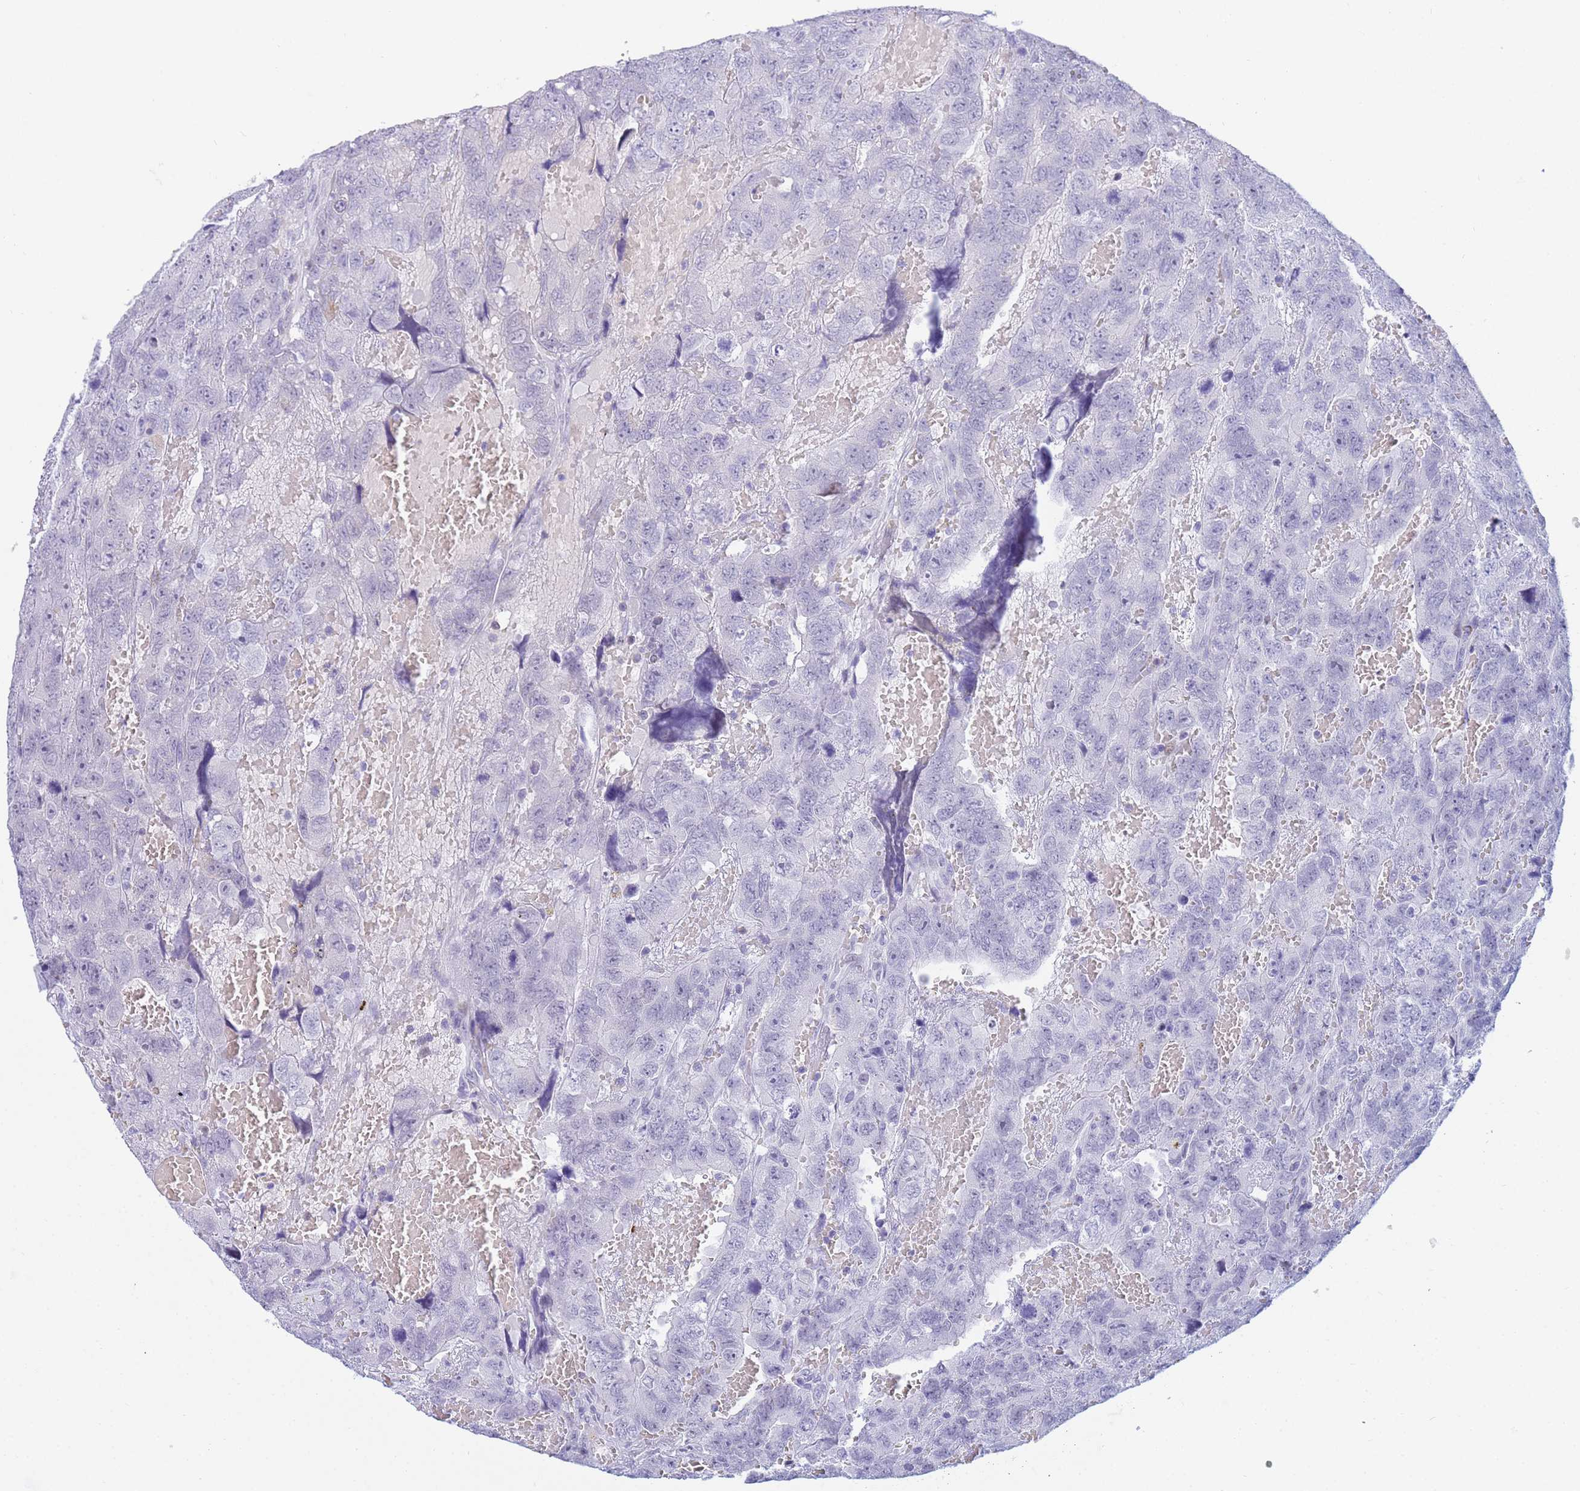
{"staining": {"intensity": "negative", "quantity": "none", "location": "none"}, "tissue": "testis cancer", "cell_type": "Tumor cells", "image_type": "cancer", "snomed": [{"axis": "morphology", "description": "Carcinoma, Embryonal, NOS"}, {"axis": "topography", "description": "Testis"}], "caption": "There is no significant expression in tumor cells of testis cancer (embryonal carcinoma).", "gene": "SNX20", "patient": {"sex": "male", "age": 45}}